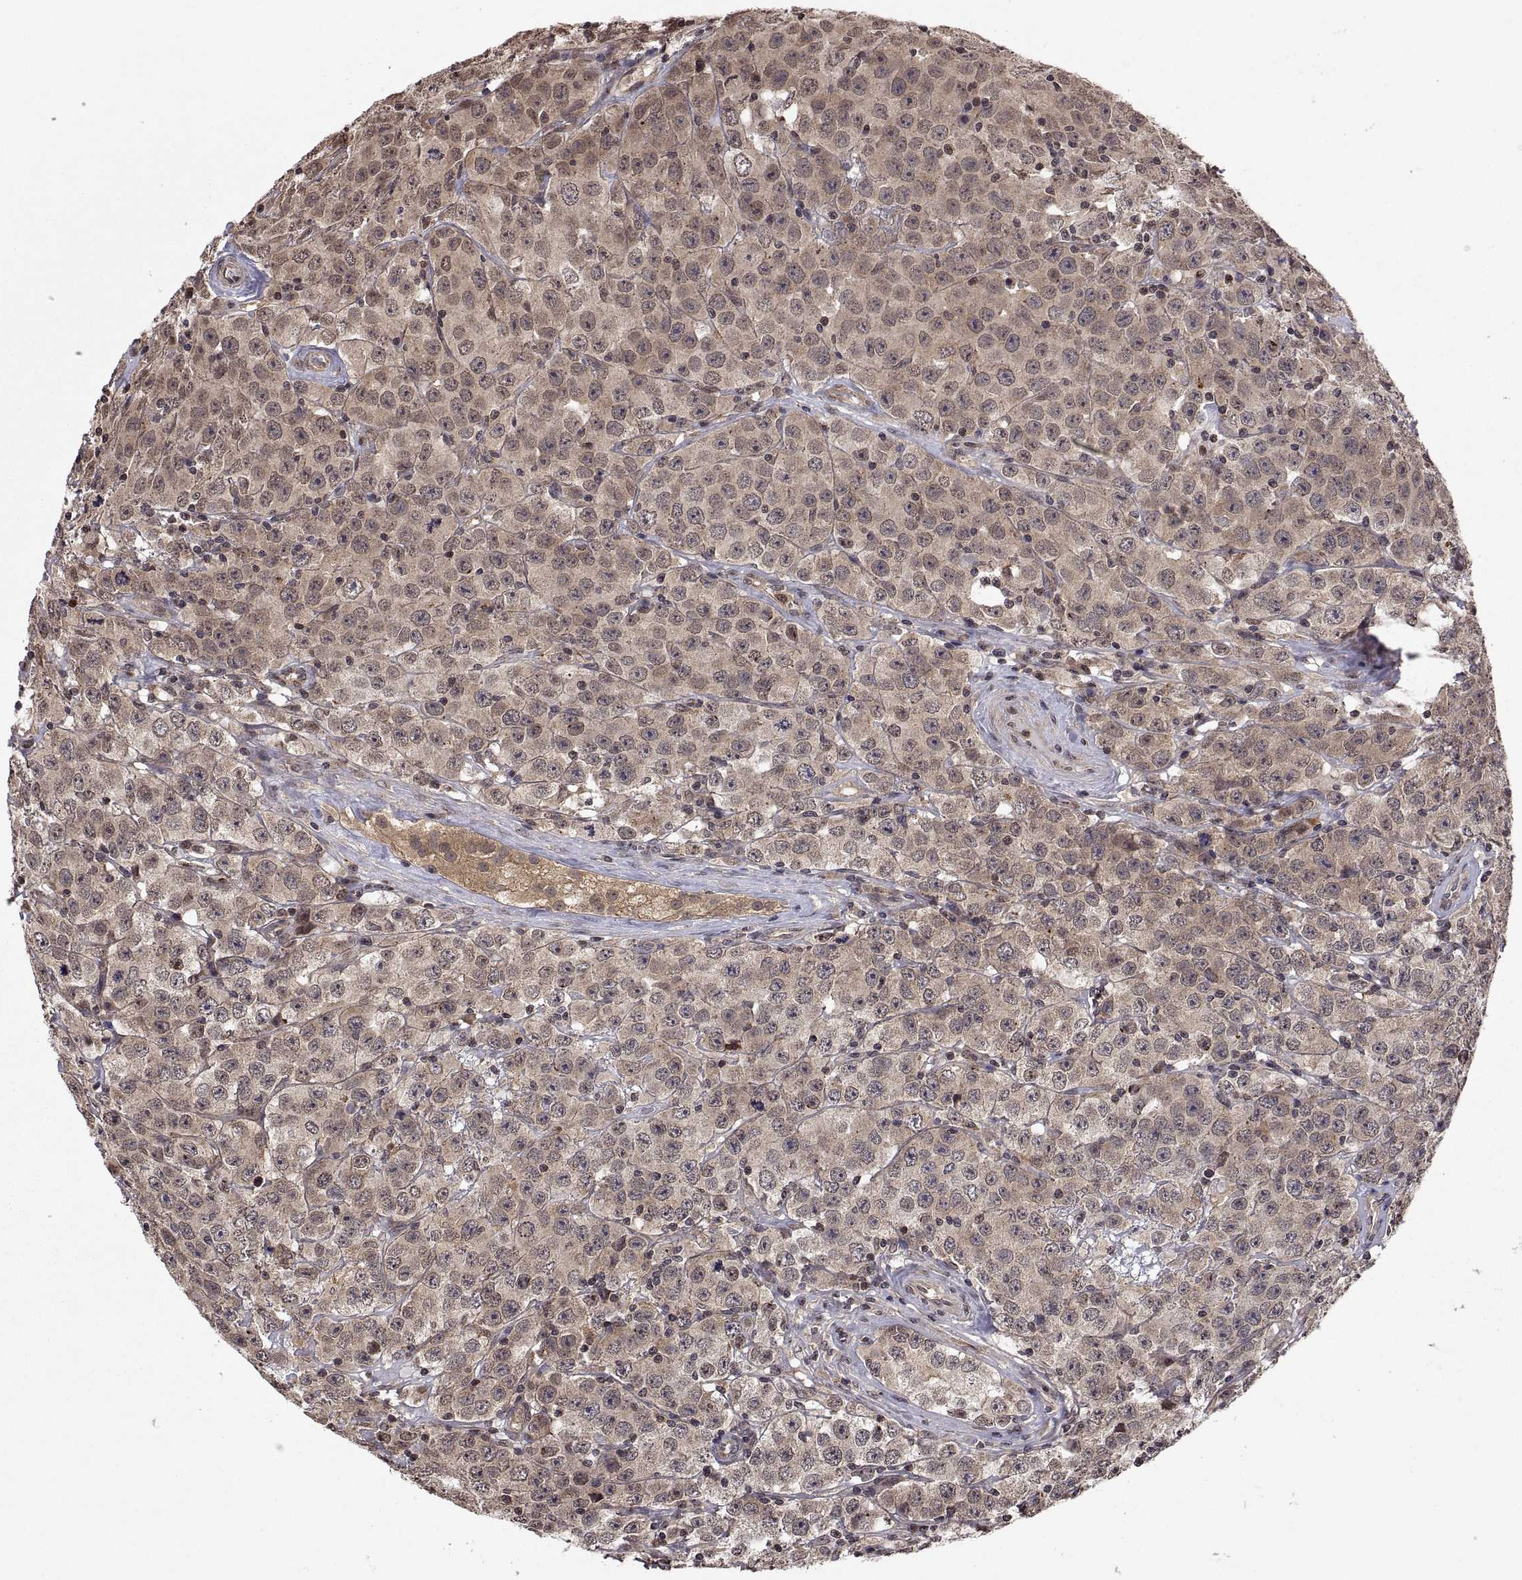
{"staining": {"intensity": "weak", "quantity": "25%-75%", "location": "cytoplasmic/membranous"}, "tissue": "testis cancer", "cell_type": "Tumor cells", "image_type": "cancer", "snomed": [{"axis": "morphology", "description": "Seminoma, NOS"}, {"axis": "topography", "description": "Testis"}], "caption": "Human testis cancer (seminoma) stained for a protein (brown) demonstrates weak cytoplasmic/membranous positive staining in about 25%-75% of tumor cells.", "gene": "ZNRF2", "patient": {"sex": "male", "age": 52}}